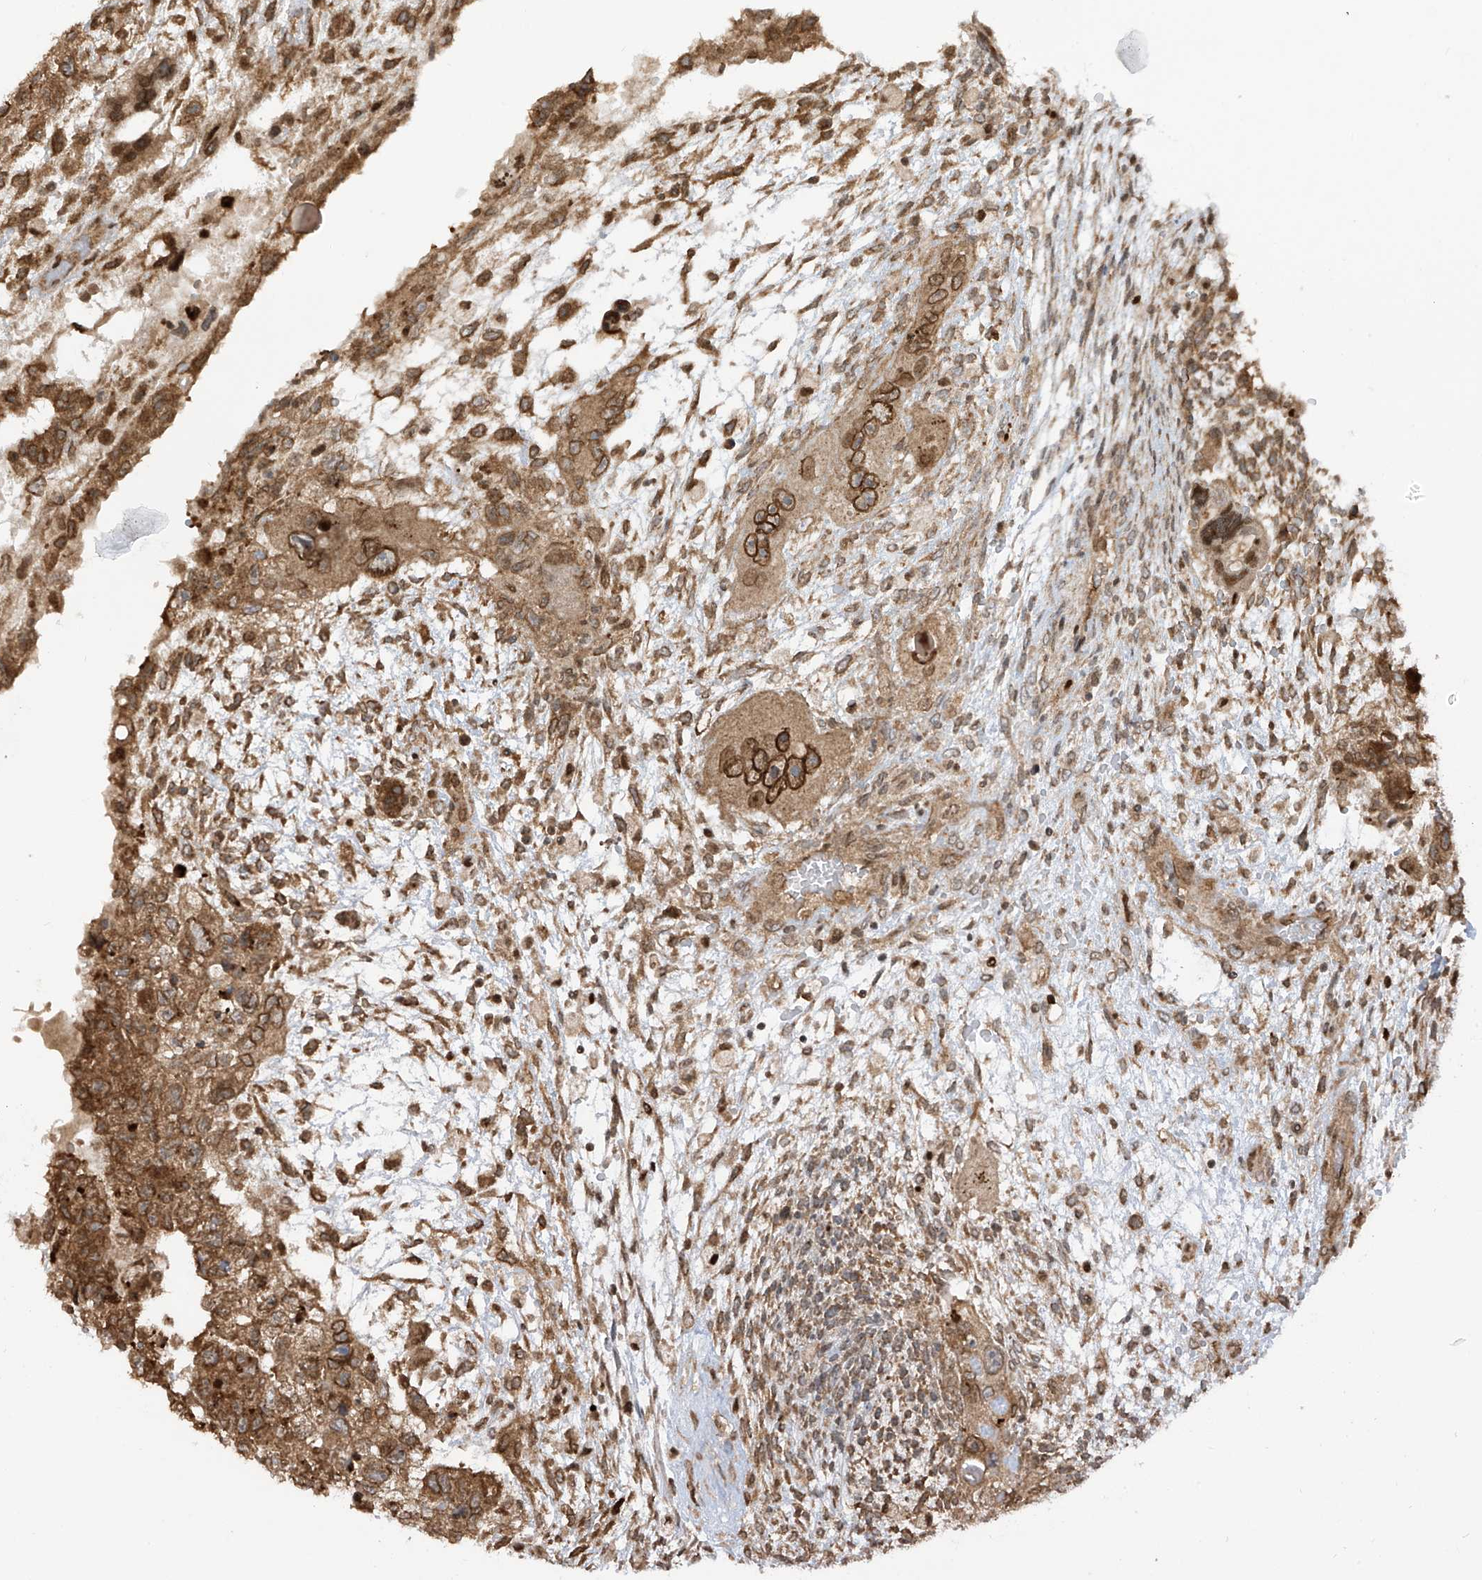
{"staining": {"intensity": "moderate", "quantity": ">75%", "location": "cytoplasmic/membranous,nuclear"}, "tissue": "testis cancer", "cell_type": "Tumor cells", "image_type": "cancer", "snomed": [{"axis": "morphology", "description": "Carcinoma, Embryonal, NOS"}, {"axis": "topography", "description": "Testis"}], "caption": "This micrograph shows immunohistochemistry (IHC) staining of embryonal carcinoma (testis), with medium moderate cytoplasmic/membranous and nuclear staining in approximately >75% of tumor cells.", "gene": "KPNB1", "patient": {"sex": "male", "age": 36}}